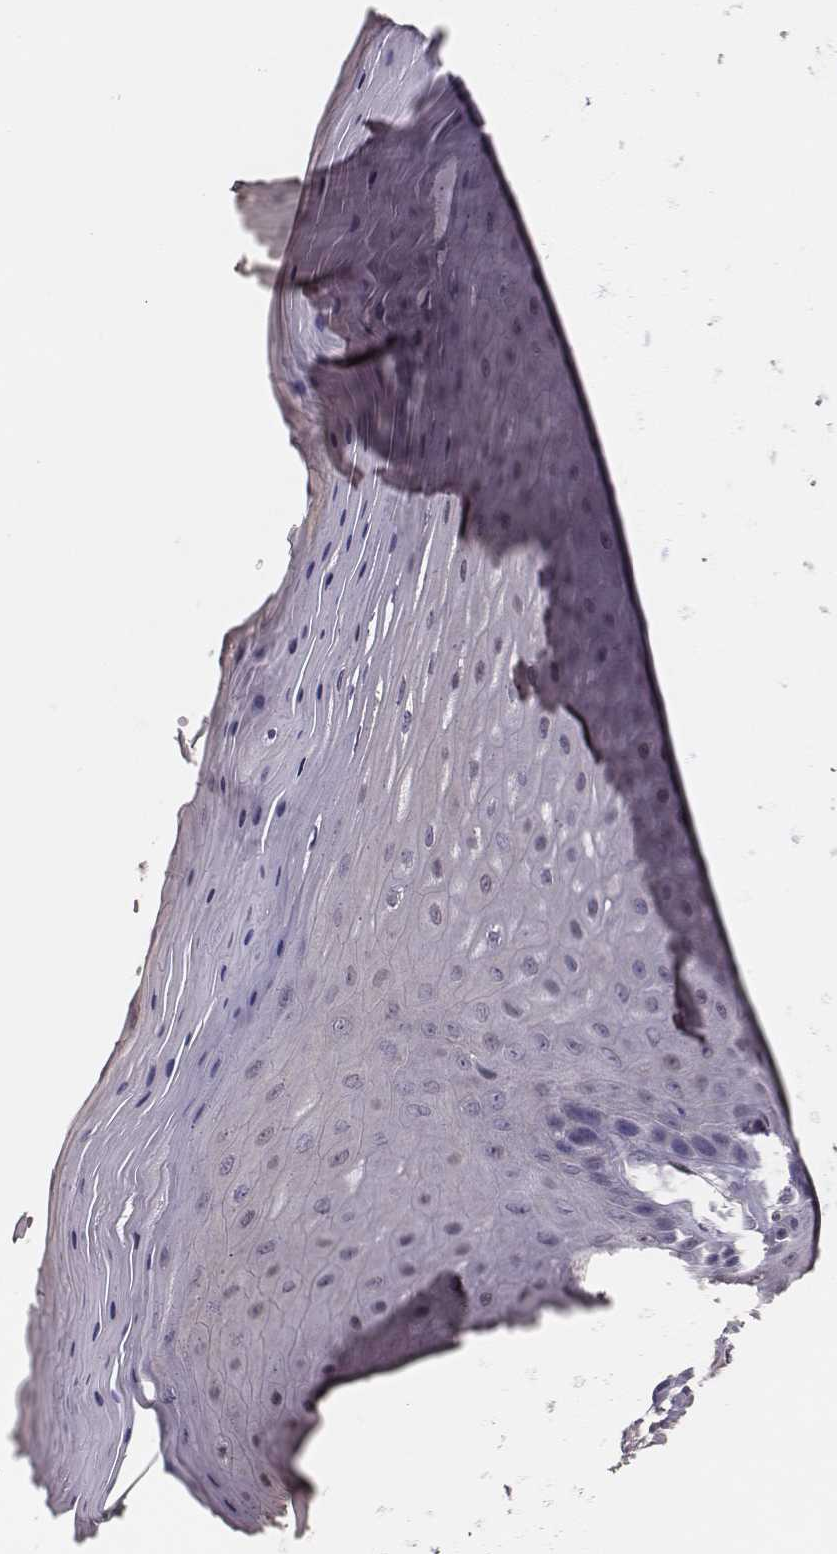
{"staining": {"intensity": "negative", "quantity": "none", "location": "none"}, "tissue": "vagina", "cell_type": "Squamous epithelial cells", "image_type": "normal", "snomed": [{"axis": "morphology", "description": "Normal tissue, NOS"}, {"axis": "topography", "description": "Vagina"}], "caption": "This is a image of IHC staining of unremarkable vagina, which shows no staining in squamous epithelial cells. The staining is performed using DAB (3,3'-diaminobenzidine) brown chromogen with nuclei counter-stained in using hematoxylin.", "gene": "PILRA", "patient": {"sex": "female", "age": 83}}